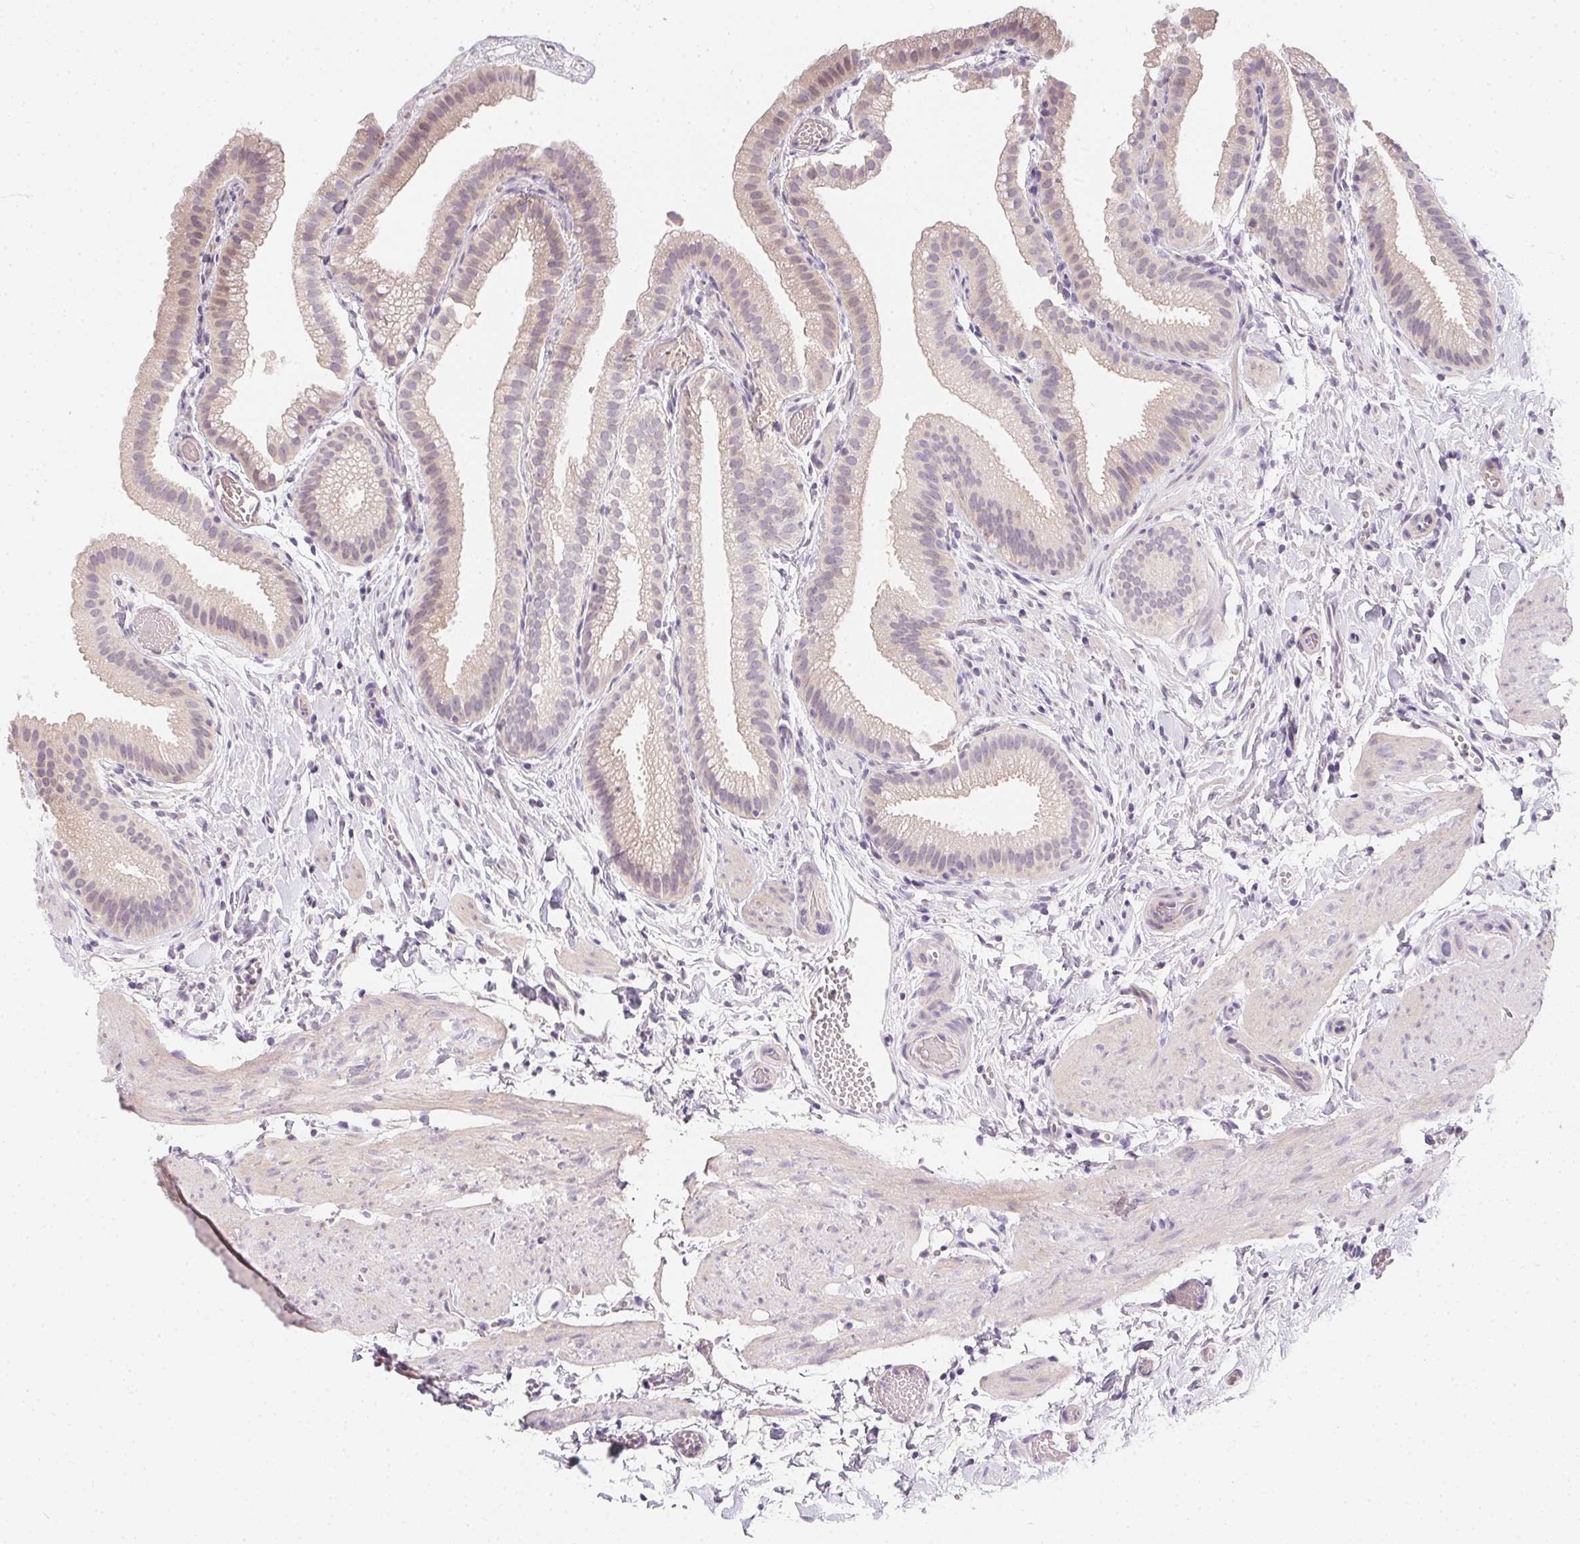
{"staining": {"intensity": "weak", "quantity": "<25%", "location": "nuclear"}, "tissue": "gallbladder", "cell_type": "Glandular cells", "image_type": "normal", "snomed": [{"axis": "morphology", "description": "Normal tissue, NOS"}, {"axis": "topography", "description": "Gallbladder"}], "caption": "This histopathology image is of benign gallbladder stained with immunohistochemistry to label a protein in brown with the nuclei are counter-stained blue. There is no staining in glandular cells.", "gene": "ZBBX", "patient": {"sex": "female", "age": 63}}